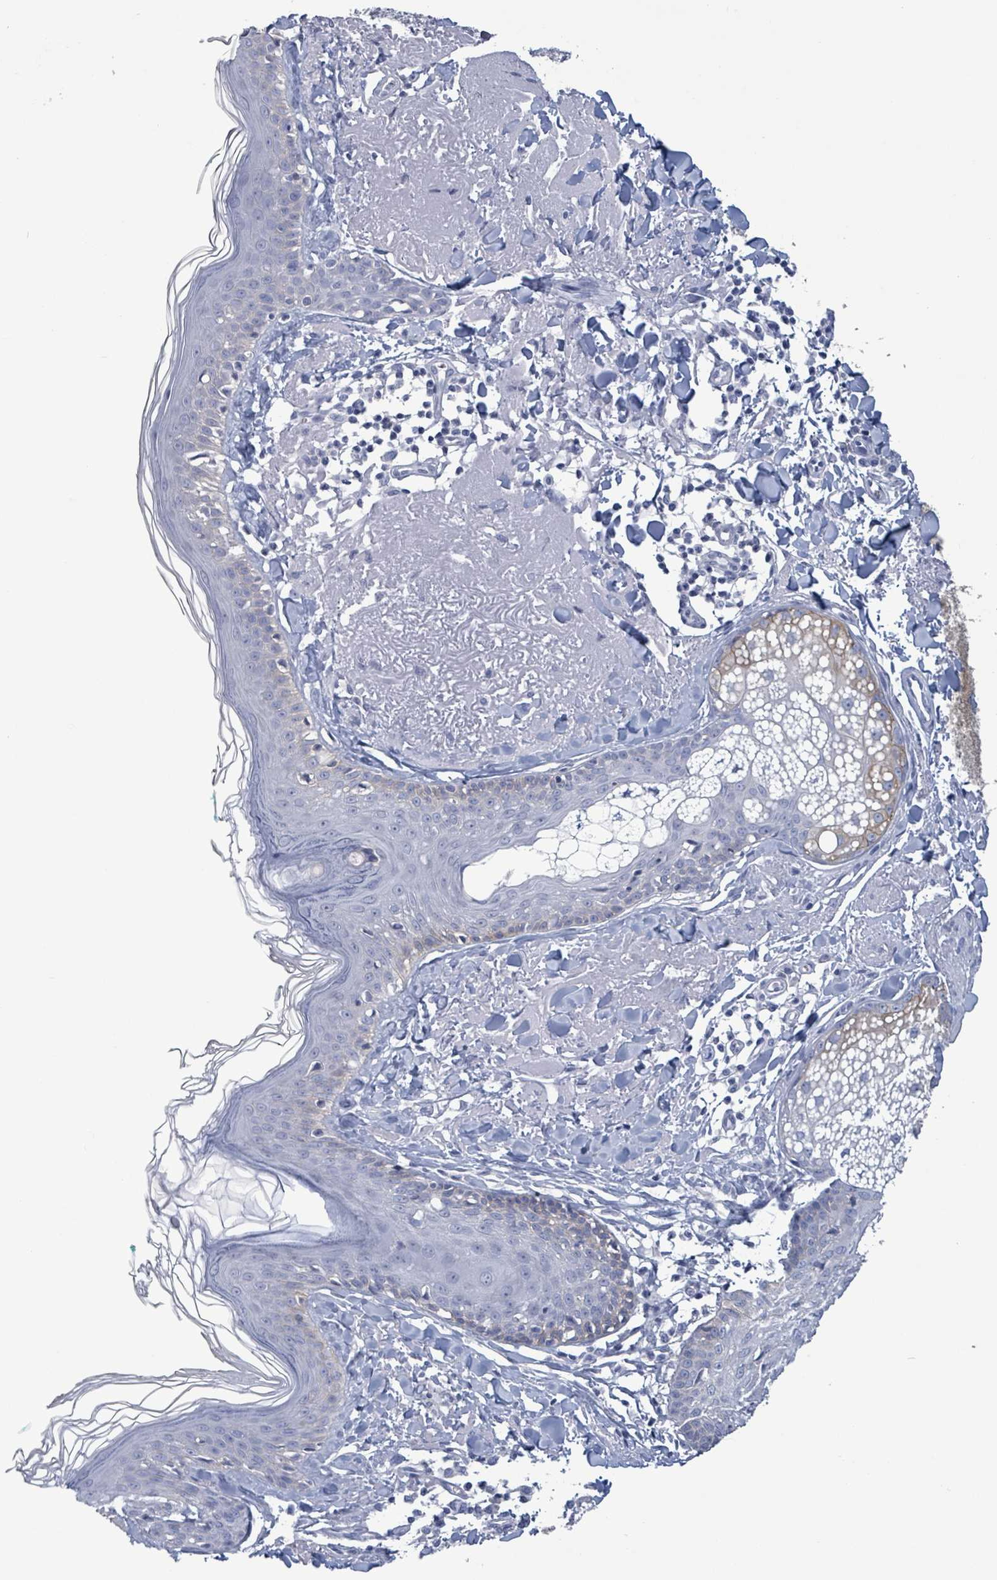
{"staining": {"intensity": "negative", "quantity": "none", "location": "none"}, "tissue": "skin", "cell_type": "Fibroblasts", "image_type": "normal", "snomed": [{"axis": "morphology", "description": "Normal tissue, NOS"}, {"axis": "morphology", "description": "Malignant melanoma, NOS"}, {"axis": "topography", "description": "Skin"}], "caption": "DAB (3,3'-diaminobenzidine) immunohistochemical staining of normal skin displays no significant expression in fibroblasts. (Stains: DAB (3,3'-diaminobenzidine) immunohistochemistry (IHC) with hematoxylin counter stain, Microscopy: brightfield microscopy at high magnification).", "gene": "BSG", "patient": {"sex": "male", "age": 80}}